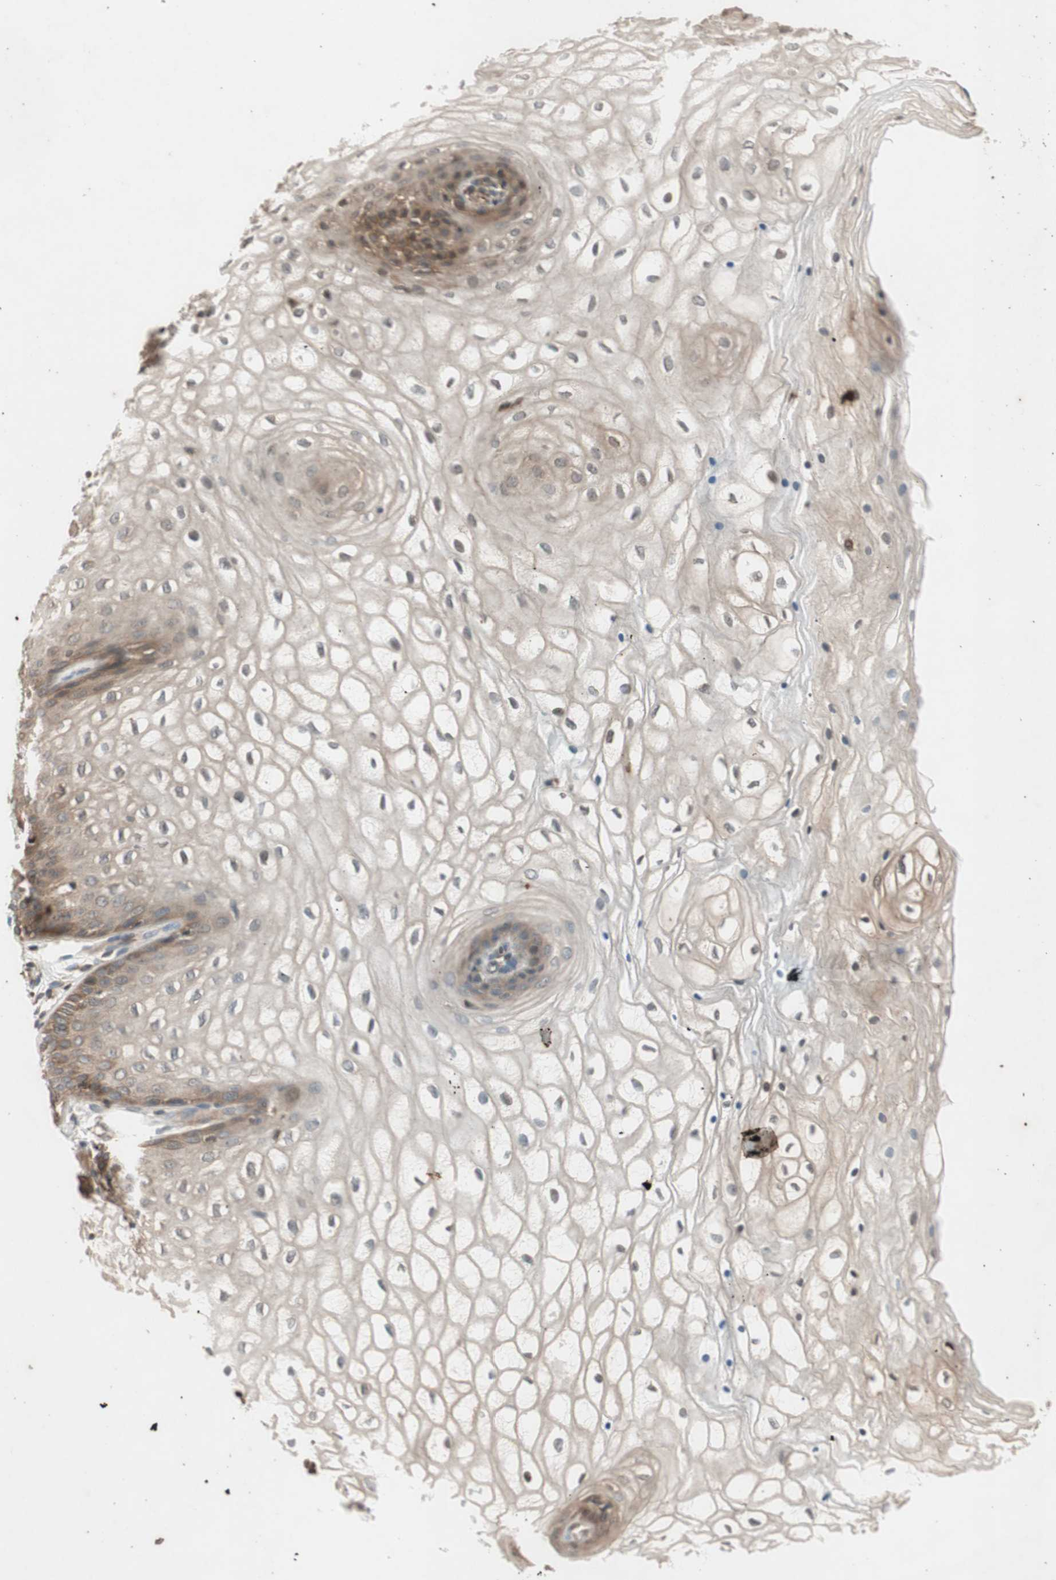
{"staining": {"intensity": "moderate", "quantity": "25%-75%", "location": "cytoplasmic/membranous"}, "tissue": "vagina", "cell_type": "Squamous epithelial cells", "image_type": "normal", "snomed": [{"axis": "morphology", "description": "Normal tissue, NOS"}, {"axis": "topography", "description": "Vagina"}], "caption": "Vagina stained with immunohistochemistry (IHC) displays moderate cytoplasmic/membranous expression in about 25%-75% of squamous epithelial cells. (DAB (3,3'-diaminobenzidine) IHC, brown staining for protein, blue staining for nuclei).", "gene": "EPHA8", "patient": {"sex": "female", "age": 34}}